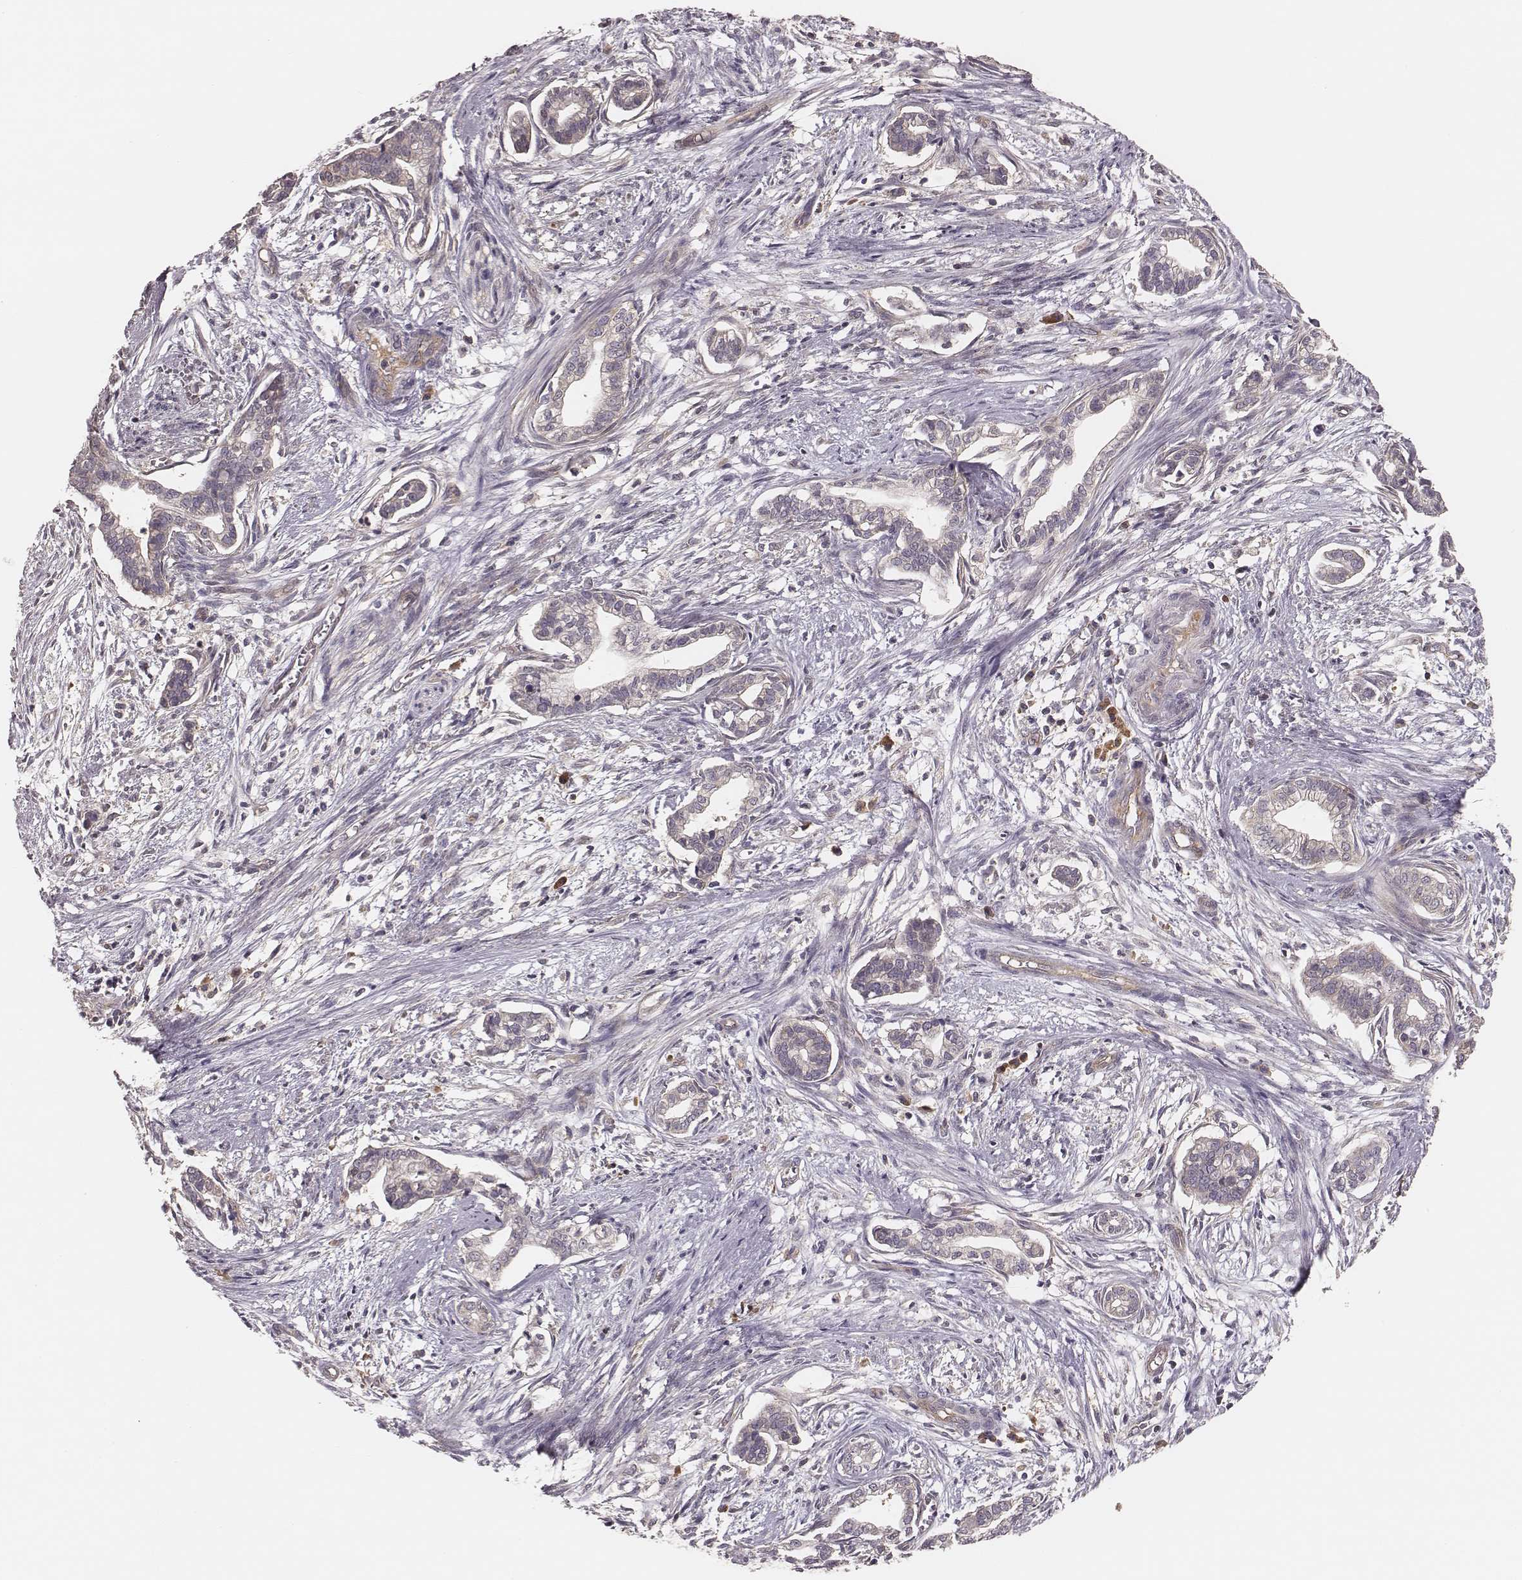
{"staining": {"intensity": "negative", "quantity": "none", "location": "none"}, "tissue": "cervical cancer", "cell_type": "Tumor cells", "image_type": "cancer", "snomed": [{"axis": "morphology", "description": "Adenocarcinoma, NOS"}, {"axis": "topography", "description": "Cervix"}], "caption": "There is no significant expression in tumor cells of cervical cancer (adenocarcinoma).", "gene": "CARS1", "patient": {"sex": "female", "age": 62}}